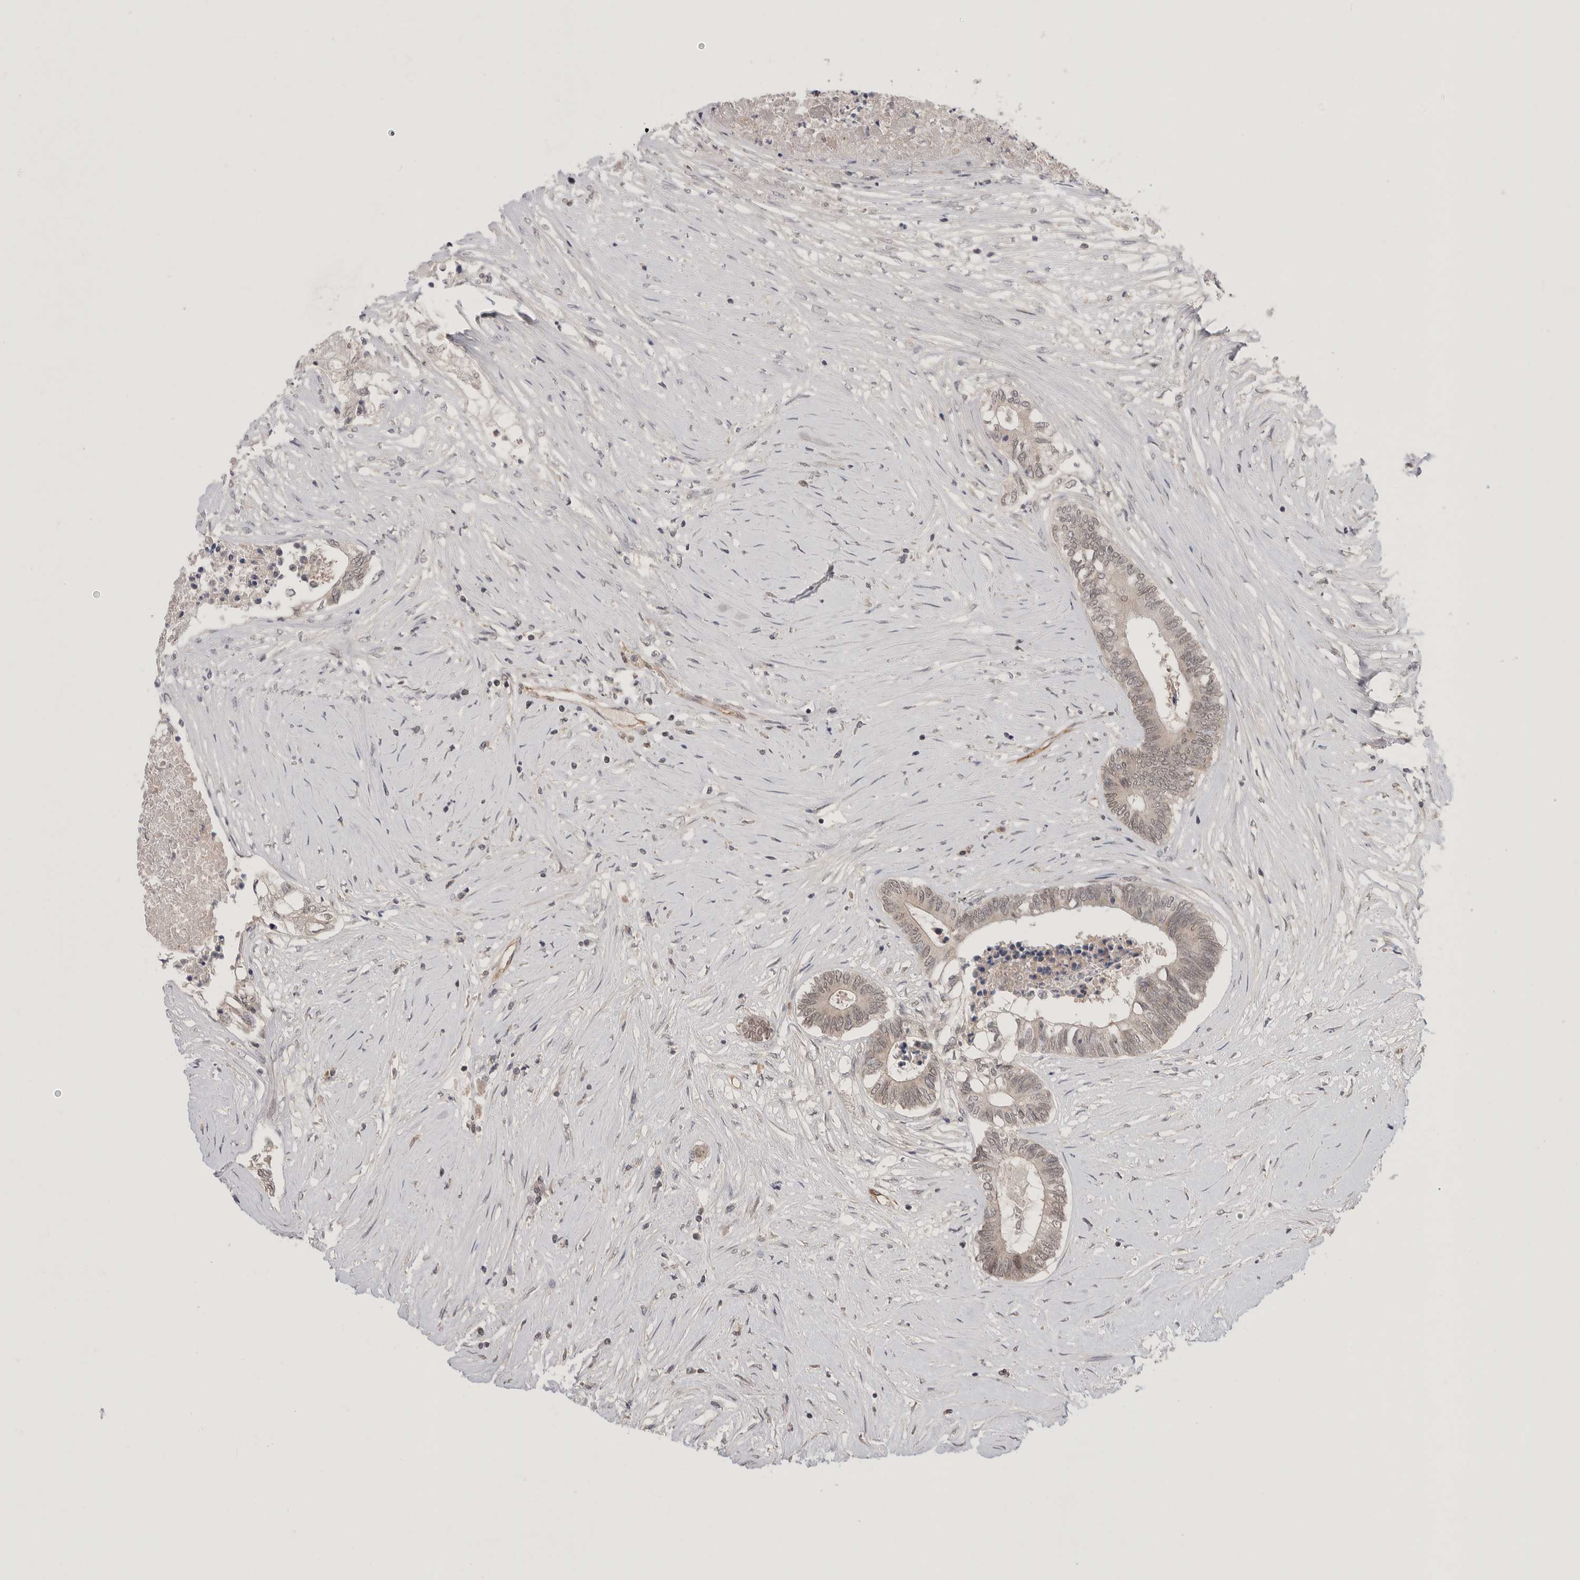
{"staining": {"intensity": "negative", "quantity": "none", "location": "none"}, "tissue": "colorectal cancer", "cell_type": "Tumor cells", "image_type": "cancer", "snomed": [{"axis": "morphology", "description": "Adenocarcinoma, NOS"}, {"axis": "topography", "description": "Rectum"}], "caption": "A high-resolution photomicrograph shows immunohistochemistry staining of colorectal cancer, which exhibits no significant positivity in tumor cells.", "gene": "ZNF704", "patient": {"sex": "male", "age": 63}}